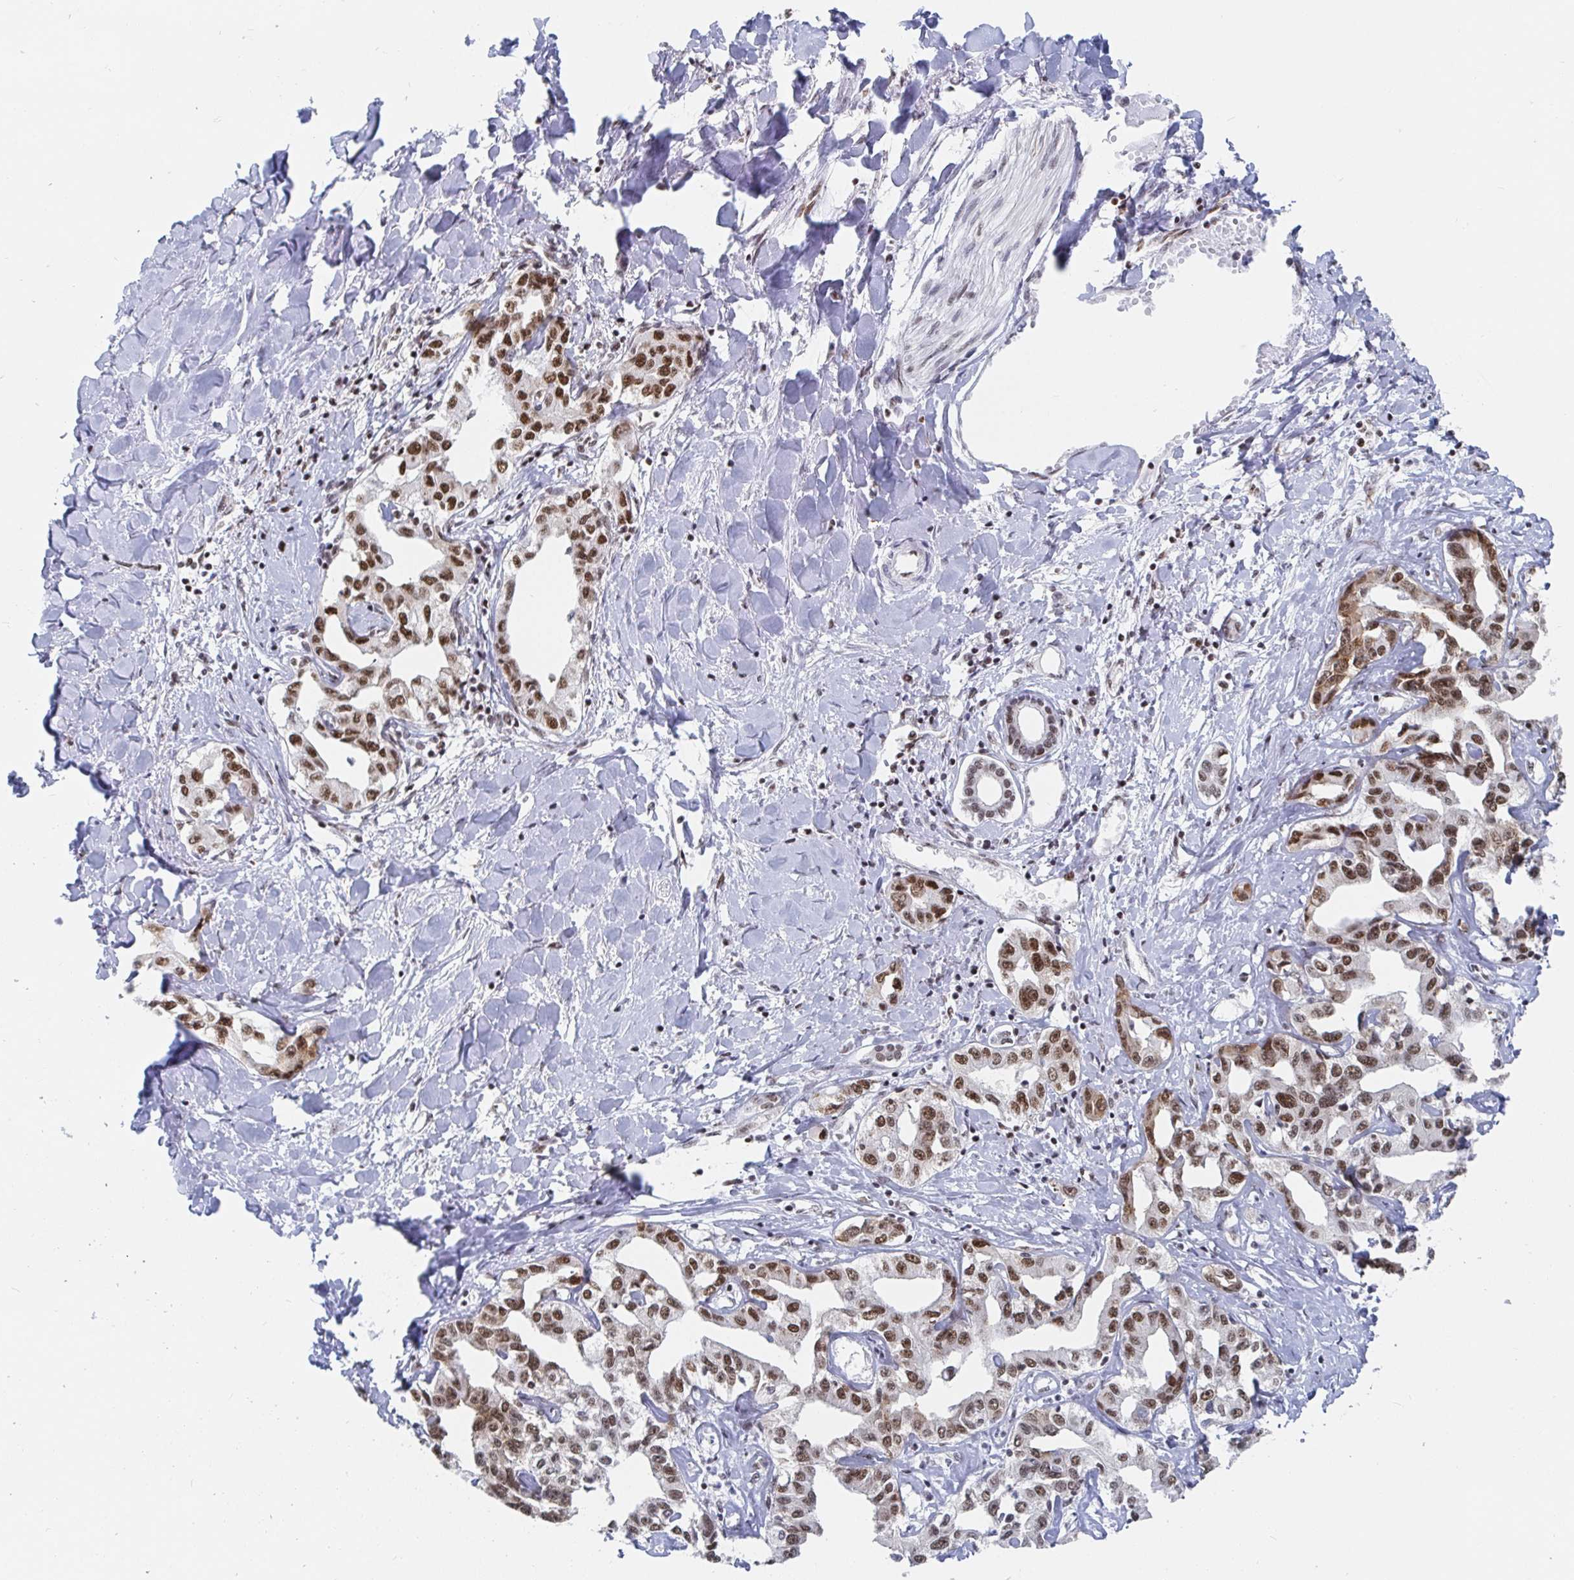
{"staining": {"intensity": "moderate", "quantity": ">75%", "location": "nuclear"}, "tissue": "liver cancer", "cell_type": "Tumor cells", "image_type": "cancer", "snomed": [{"axis": "morphology", "description": "Cholangiocarcinoma"}, {"axis": "topography", "description": "Liver"}], "caption": "This is a photomicrograph of IHC staining of cholangiocarcinoma (liver), which shows moderate expression in the nuclear of tumor cells.", "gene": "EWSR1", "patient": {"sex": "male", "age": 59}}